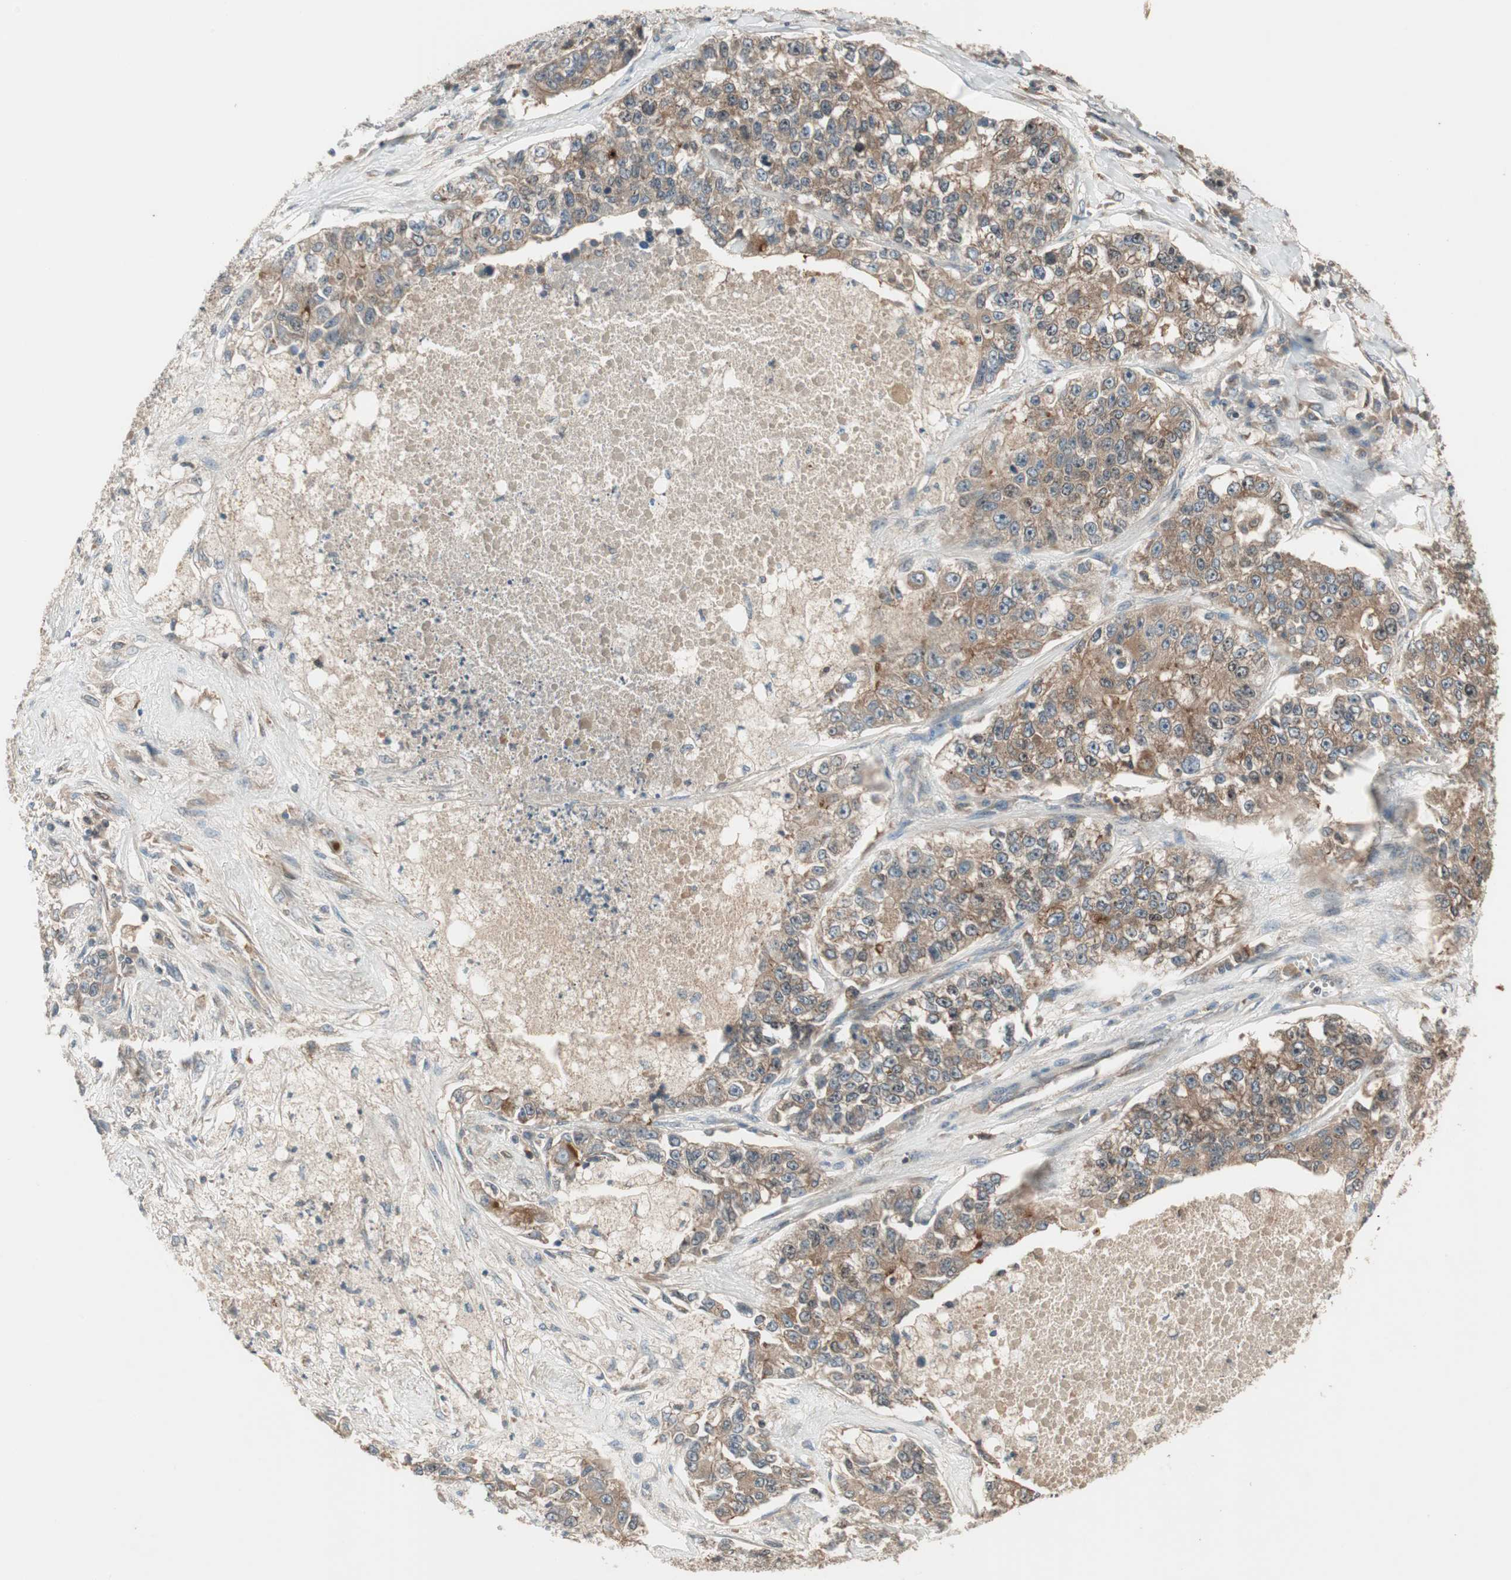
{"staining": {"intensity": "moderate", "quantity": ">75%", "location": "cytoplasmic/membranous"}, "tissue": "lung cancer", "cell_type": "Tumor cells", "image_type": "cancer", "snomed": [{"axis": "morphology", "description": "Adenocarcinoma, NOS"}, {"axis": "topography", "description": "Lung"}], "caption": "This is an image of IHC staining of lung cancer (adenocarcinoma), which shows moderate expression in the cytoplasmic/membranous of tumor cells.", "gene": "ATP6AP2", "patient": {"sex": "male", "age": 49}}